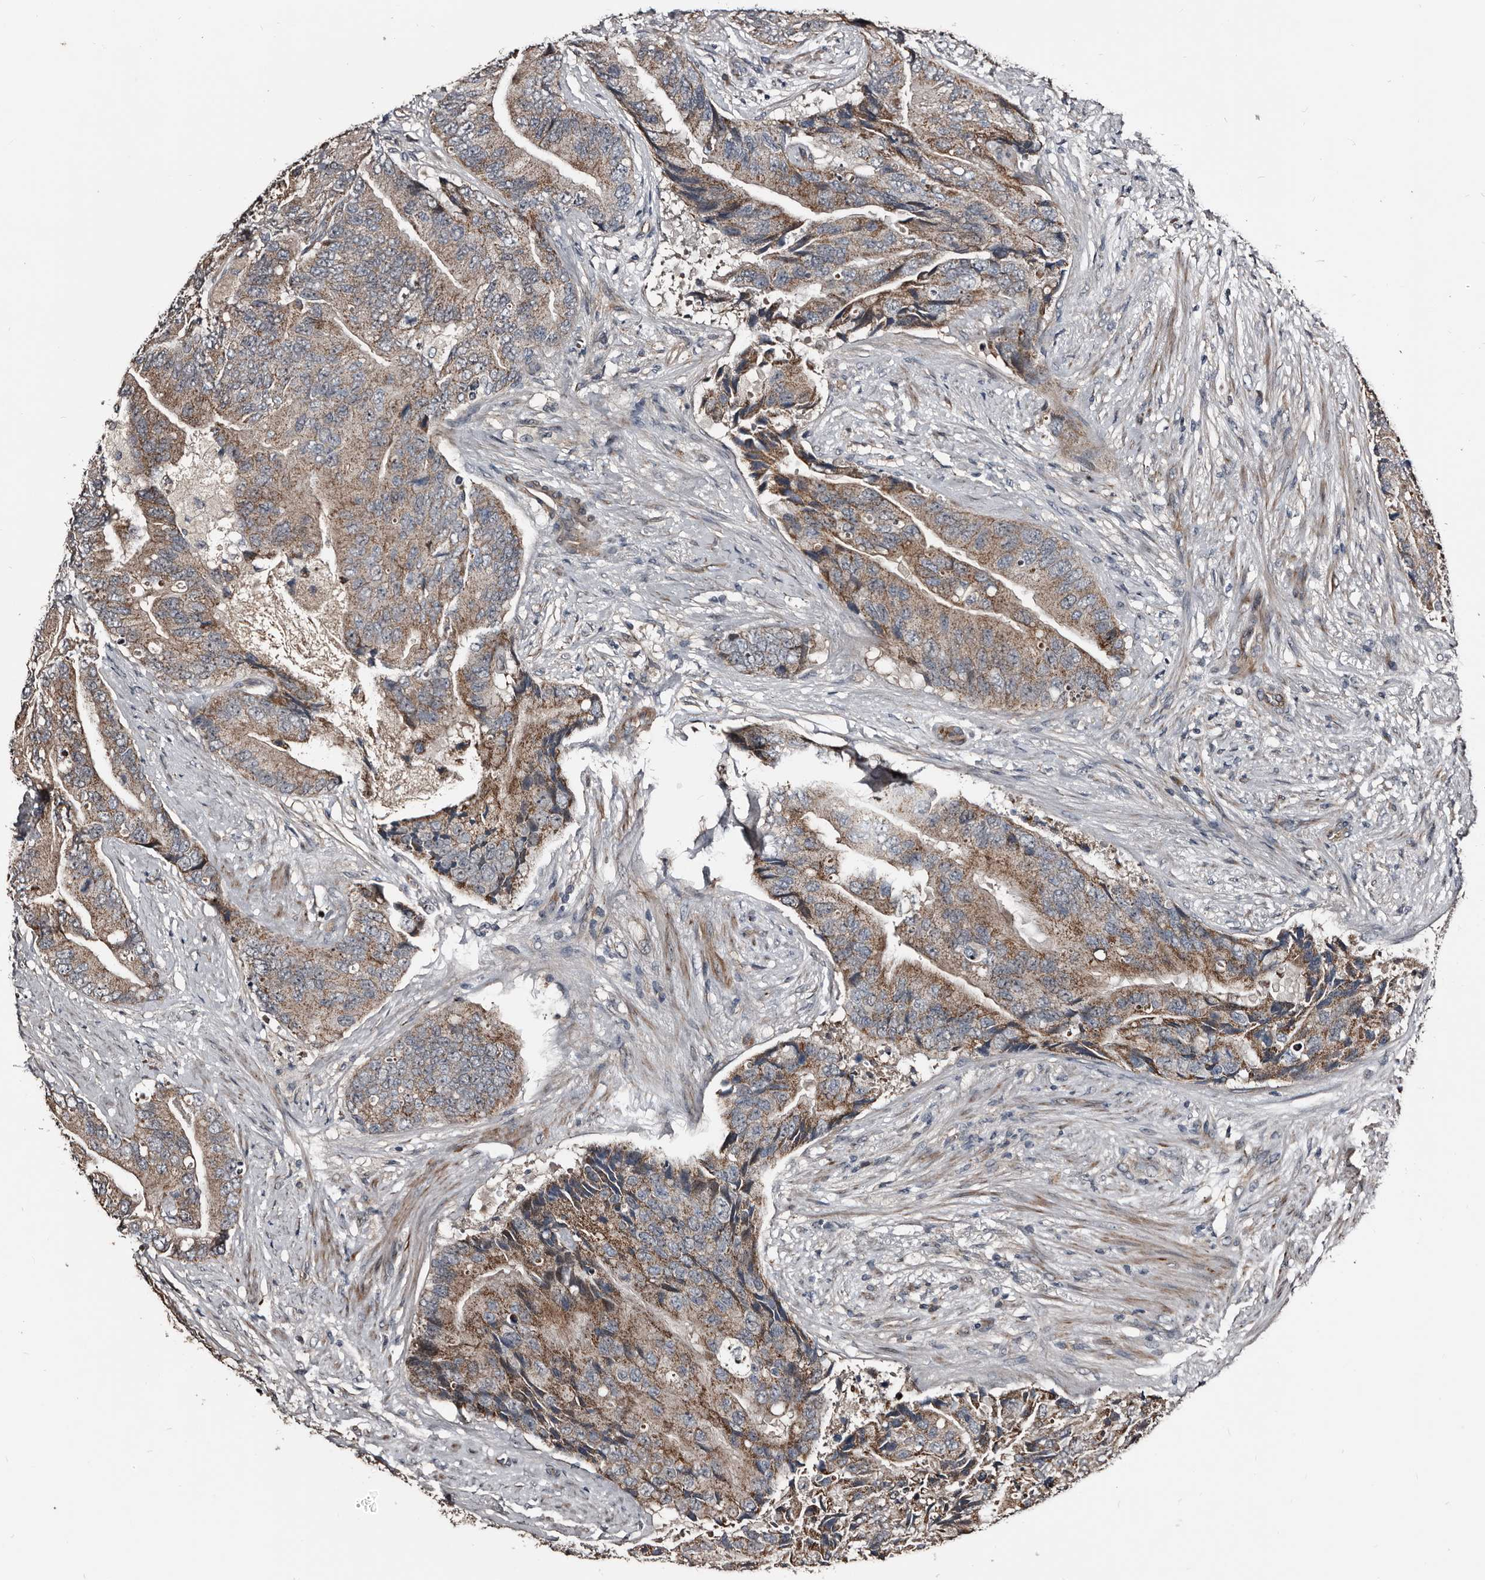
{"staining": {"intensity": "moderate", "quantity": ">75%", "location": "cytoplasmic/membranous"}, "tissue": "prostate cancer", "cell_type": "Tumor cells", "image_type": "cancer", "snomed": [{"axis": "morphology", "description": "Adenocarcinoma, High grade"}, {"axis": "topography", "description": "Prostate"}], "caption": "A high-resolution histopathology image shows IHC staining of high-grade adenocarcinoma (prostate), which reveals moderate cytoplasmic/membranous positivity in about >75% of tumor cells.", "gene": "DHPS", "patient": {"sex": "male", "age": 70}}